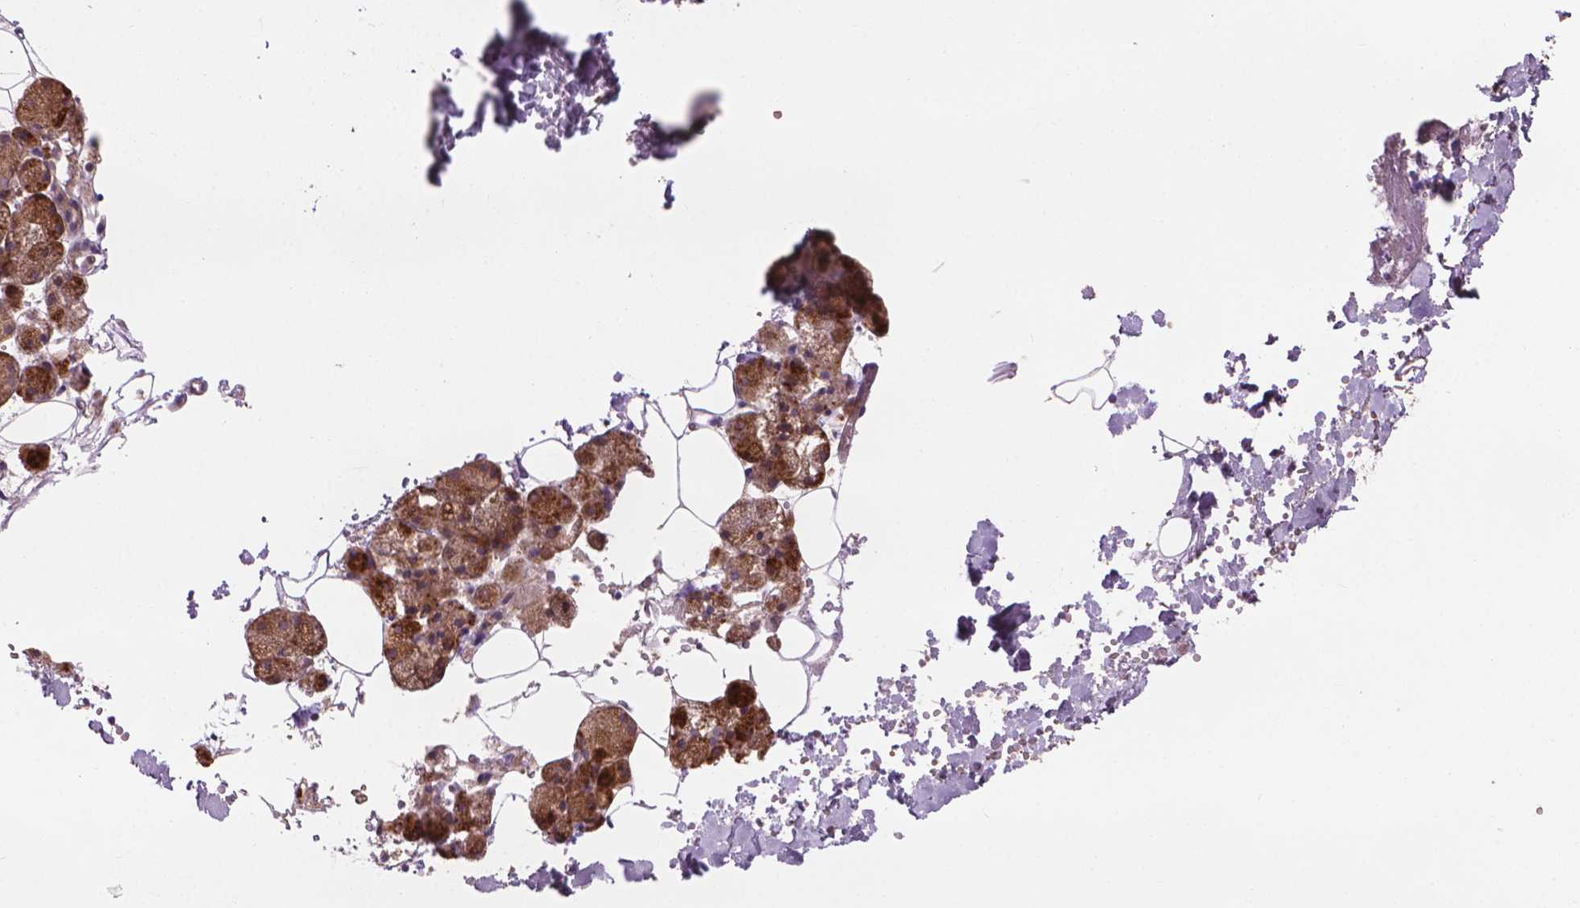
{"staining": {"intensity": "strong", "quantity": "<25%", "location": "cytoplasmic/membranous"}, "tissue": "salivary gland", "cell_type": "Glandular cells", "image_type": "normal", "snomed": [{"axis": "morphology", "description": "Normal tissue, NOS"}, {"axis": "topography", "description": "Salivary gland"}], "caption": "Salivary gland stained with DAB (3,3'-diaminobenzidine) immunohistochemistry exhibits medium levels of strong cytoplasmic/membranous positivity in approximately <25% of glandular cells.", "gene": "IFFO1", "patient": {"sex": "male", "age": 38}}